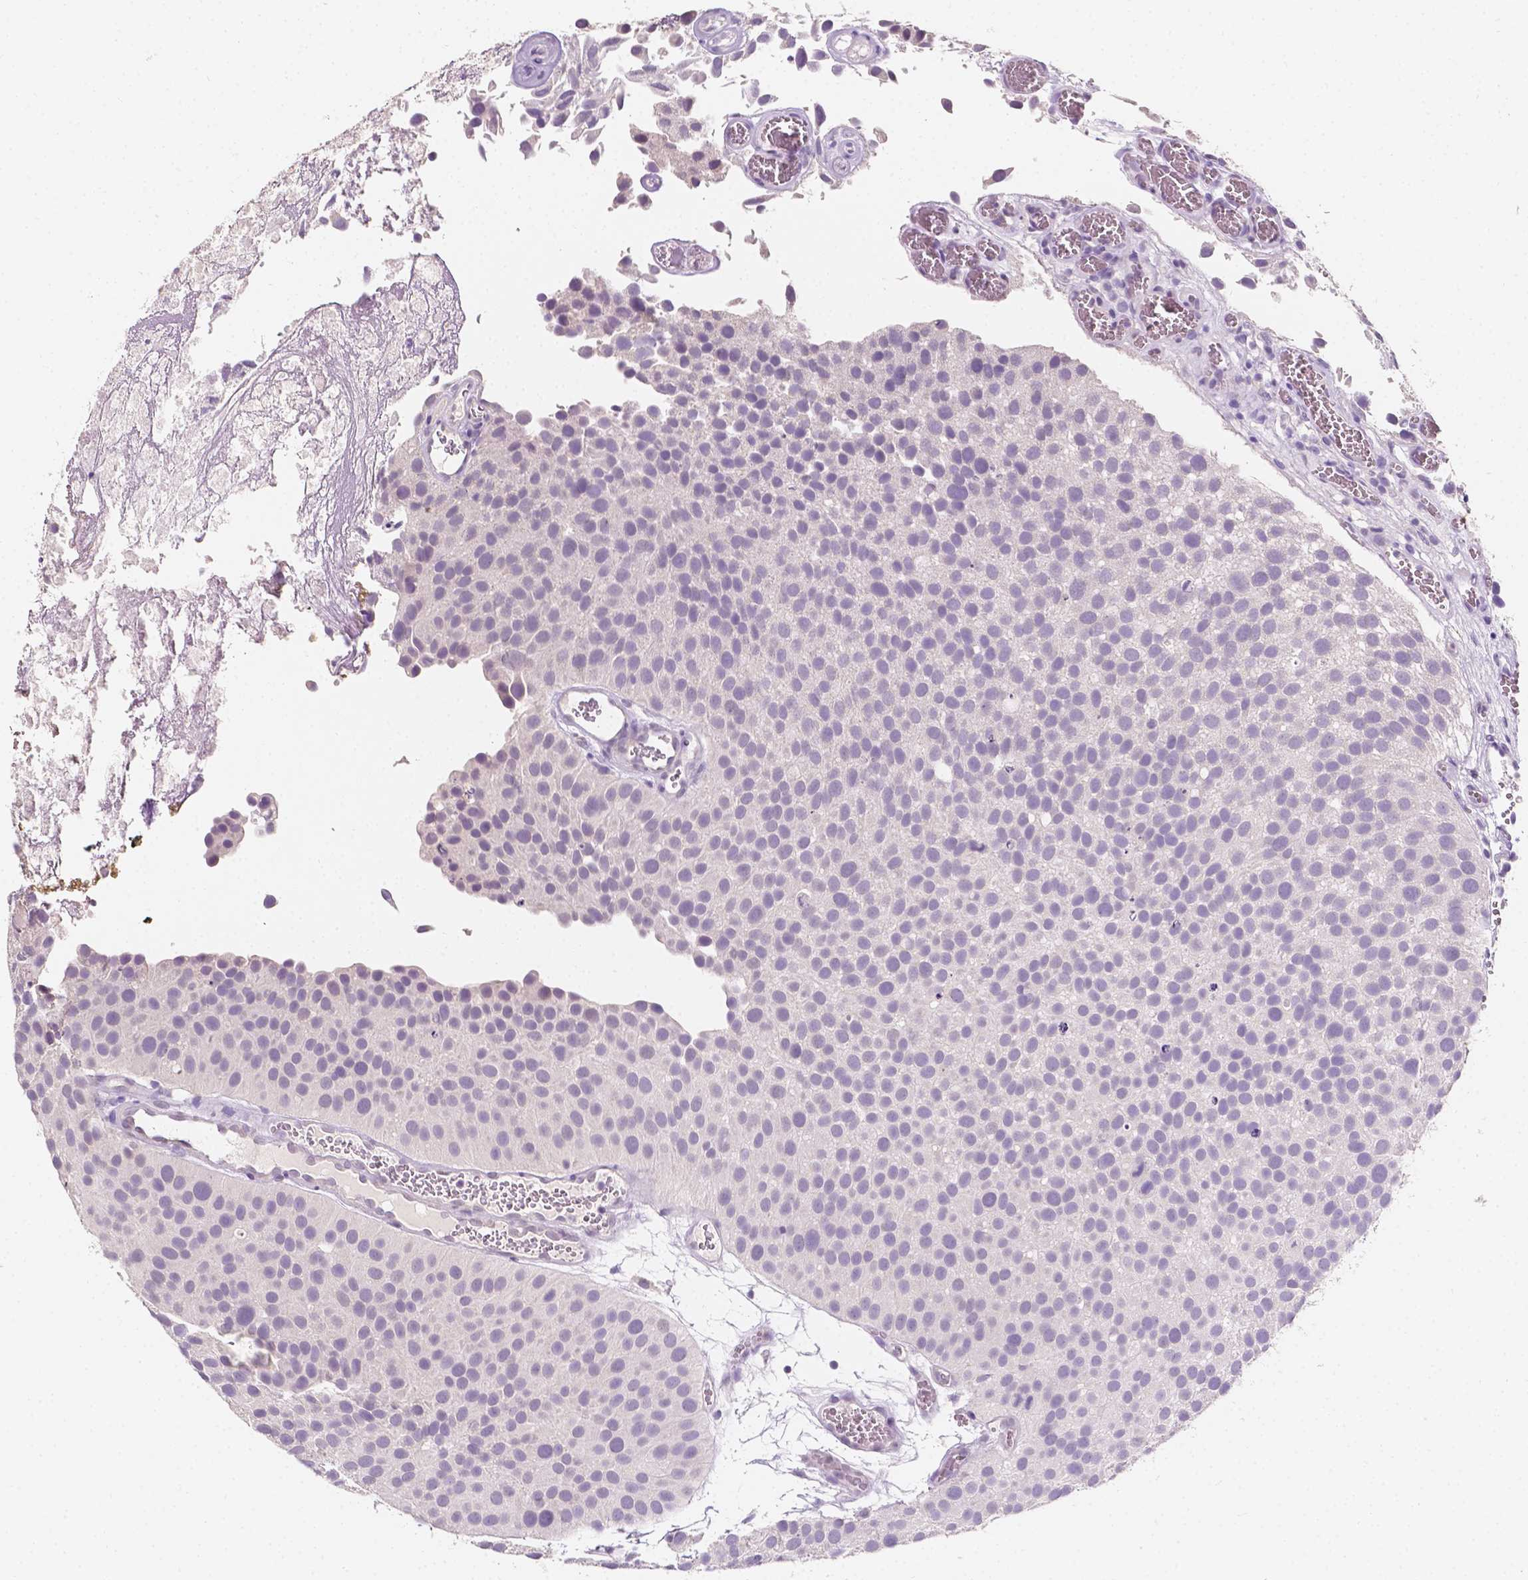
{"staining": {"intensity": "negative", "quantity": "none", "location": "none"}, "tissue": "urothelial cancer", "cell_type": "Tumor cells", "image_type": "cancer", "snomed": [{"axis": "morphology", "description": "Urothelial carcinoma, Low grade"}, {"axis": "topography", "description": "Urinary bladder"}], "caption": "This histopathology image is of low-grade urothelial carcinoma stained with immunohistochemistry (IHC) to label a protein in brown with the nuclei are counter-stained blue. There is no positivity in tumor cells. The staining is performed using DAB (3,3'-diaminobenzidine) brown chromogen with nuclei counter-stained in using hematoxylin.", "gene": "TAL1", "patient": {"sex": "female", "age": 69}}